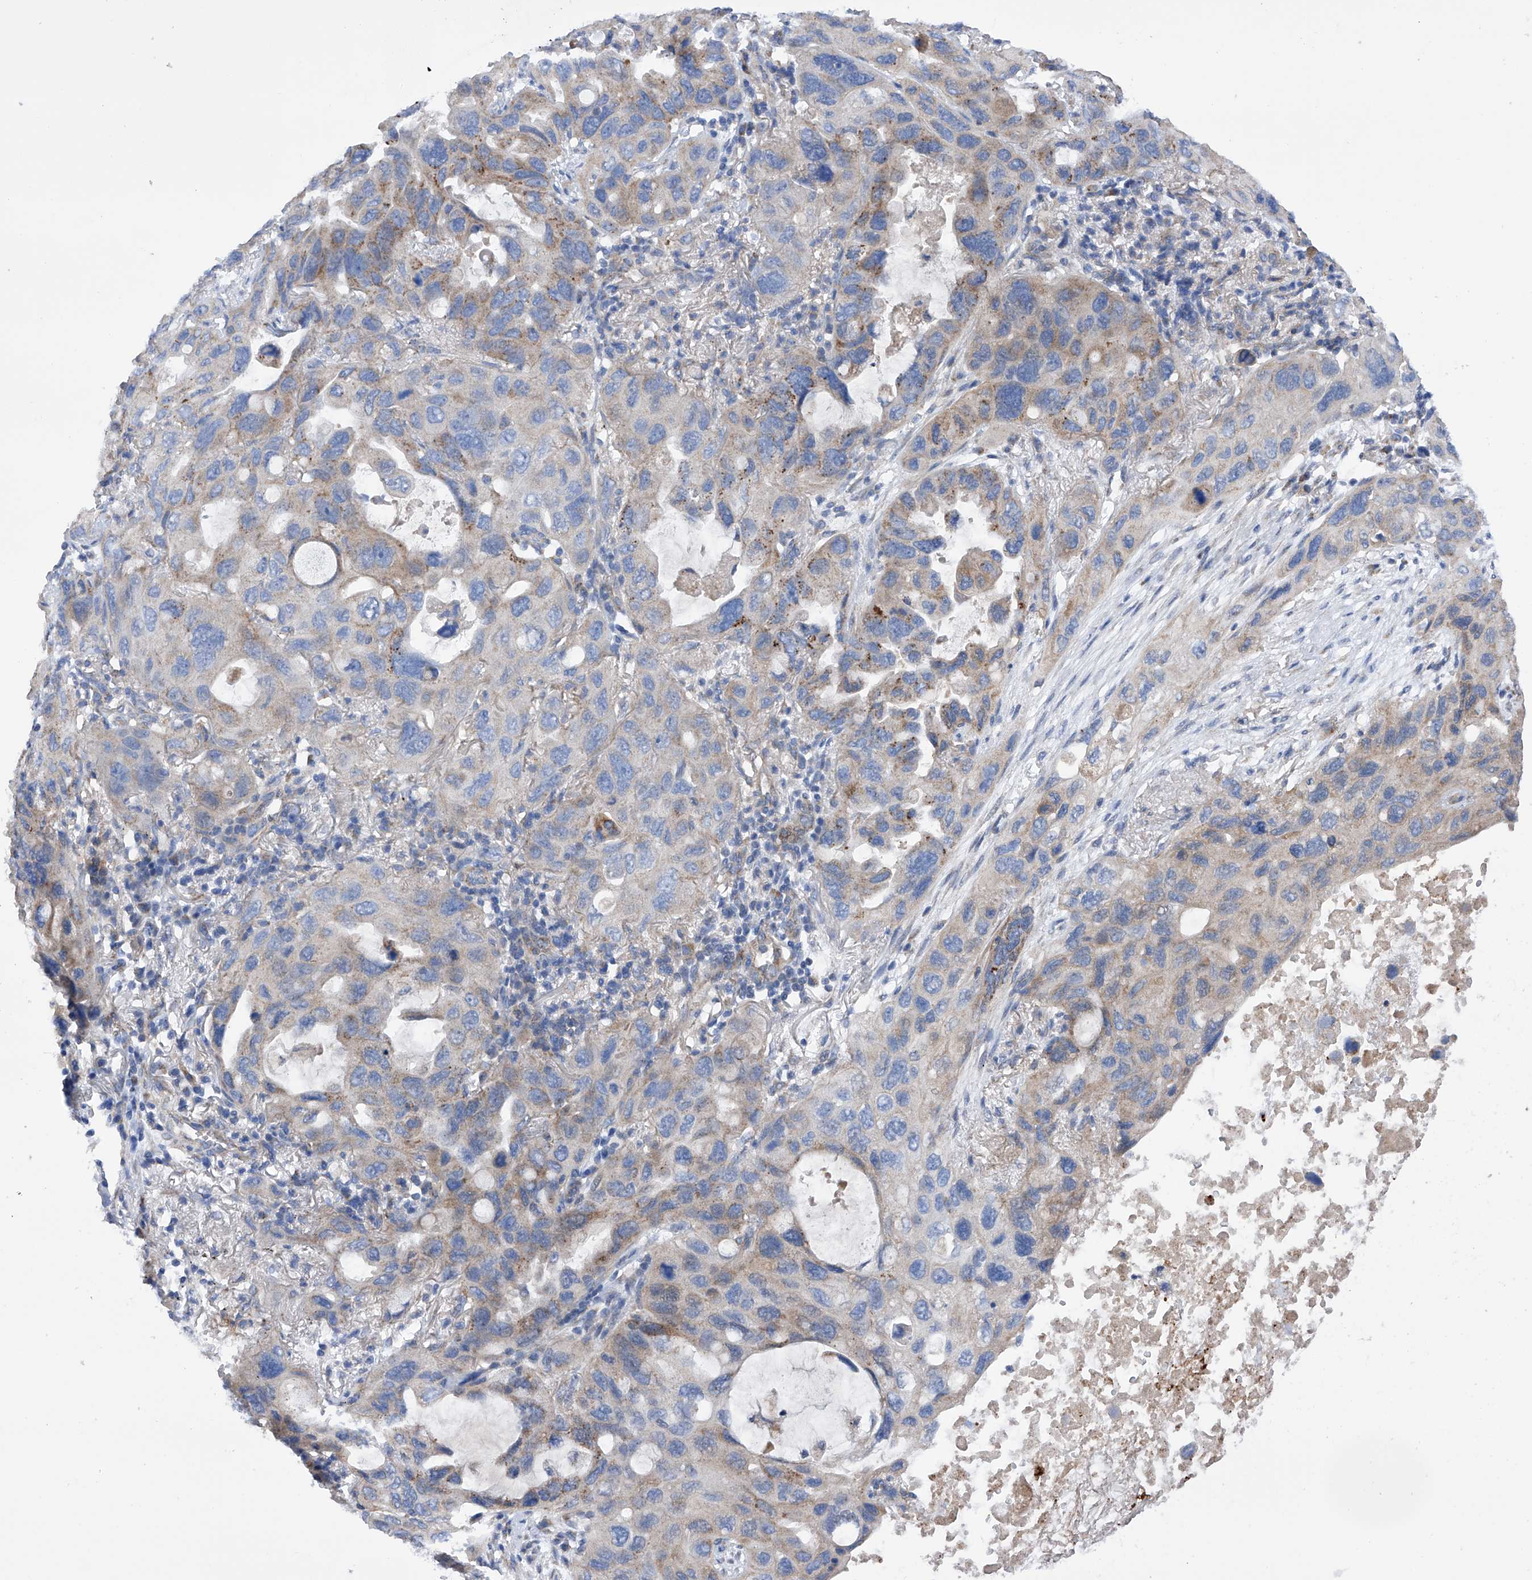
{"staining": {"intensity": "moderate", "quantity": "<25%", "location": "cytoplasmic/membranous"}, "tissue": "lung cancer", "cell_type": "Tumor cells", "image_type": "cancer", "snomed": [{"axis": "morphology", "description": "Squamous cell carcinoma, NOS"}, {"axis": "topography", "description": "Lung"}], "caption": "Immunohistochemistry (IHC) image of neoplastic tissue: human lung cancer (squamous cell carcinoma) stained using immunohistochemistry (IHC) shows low levels of moderate protein expression localized specifically in the cytoplasmic/membranous of tumor cells, appearing as a cytoplasmic/membranous brown color.", "gene": "EFCAB2", "patient": {"sex": "female", "age": 73}}